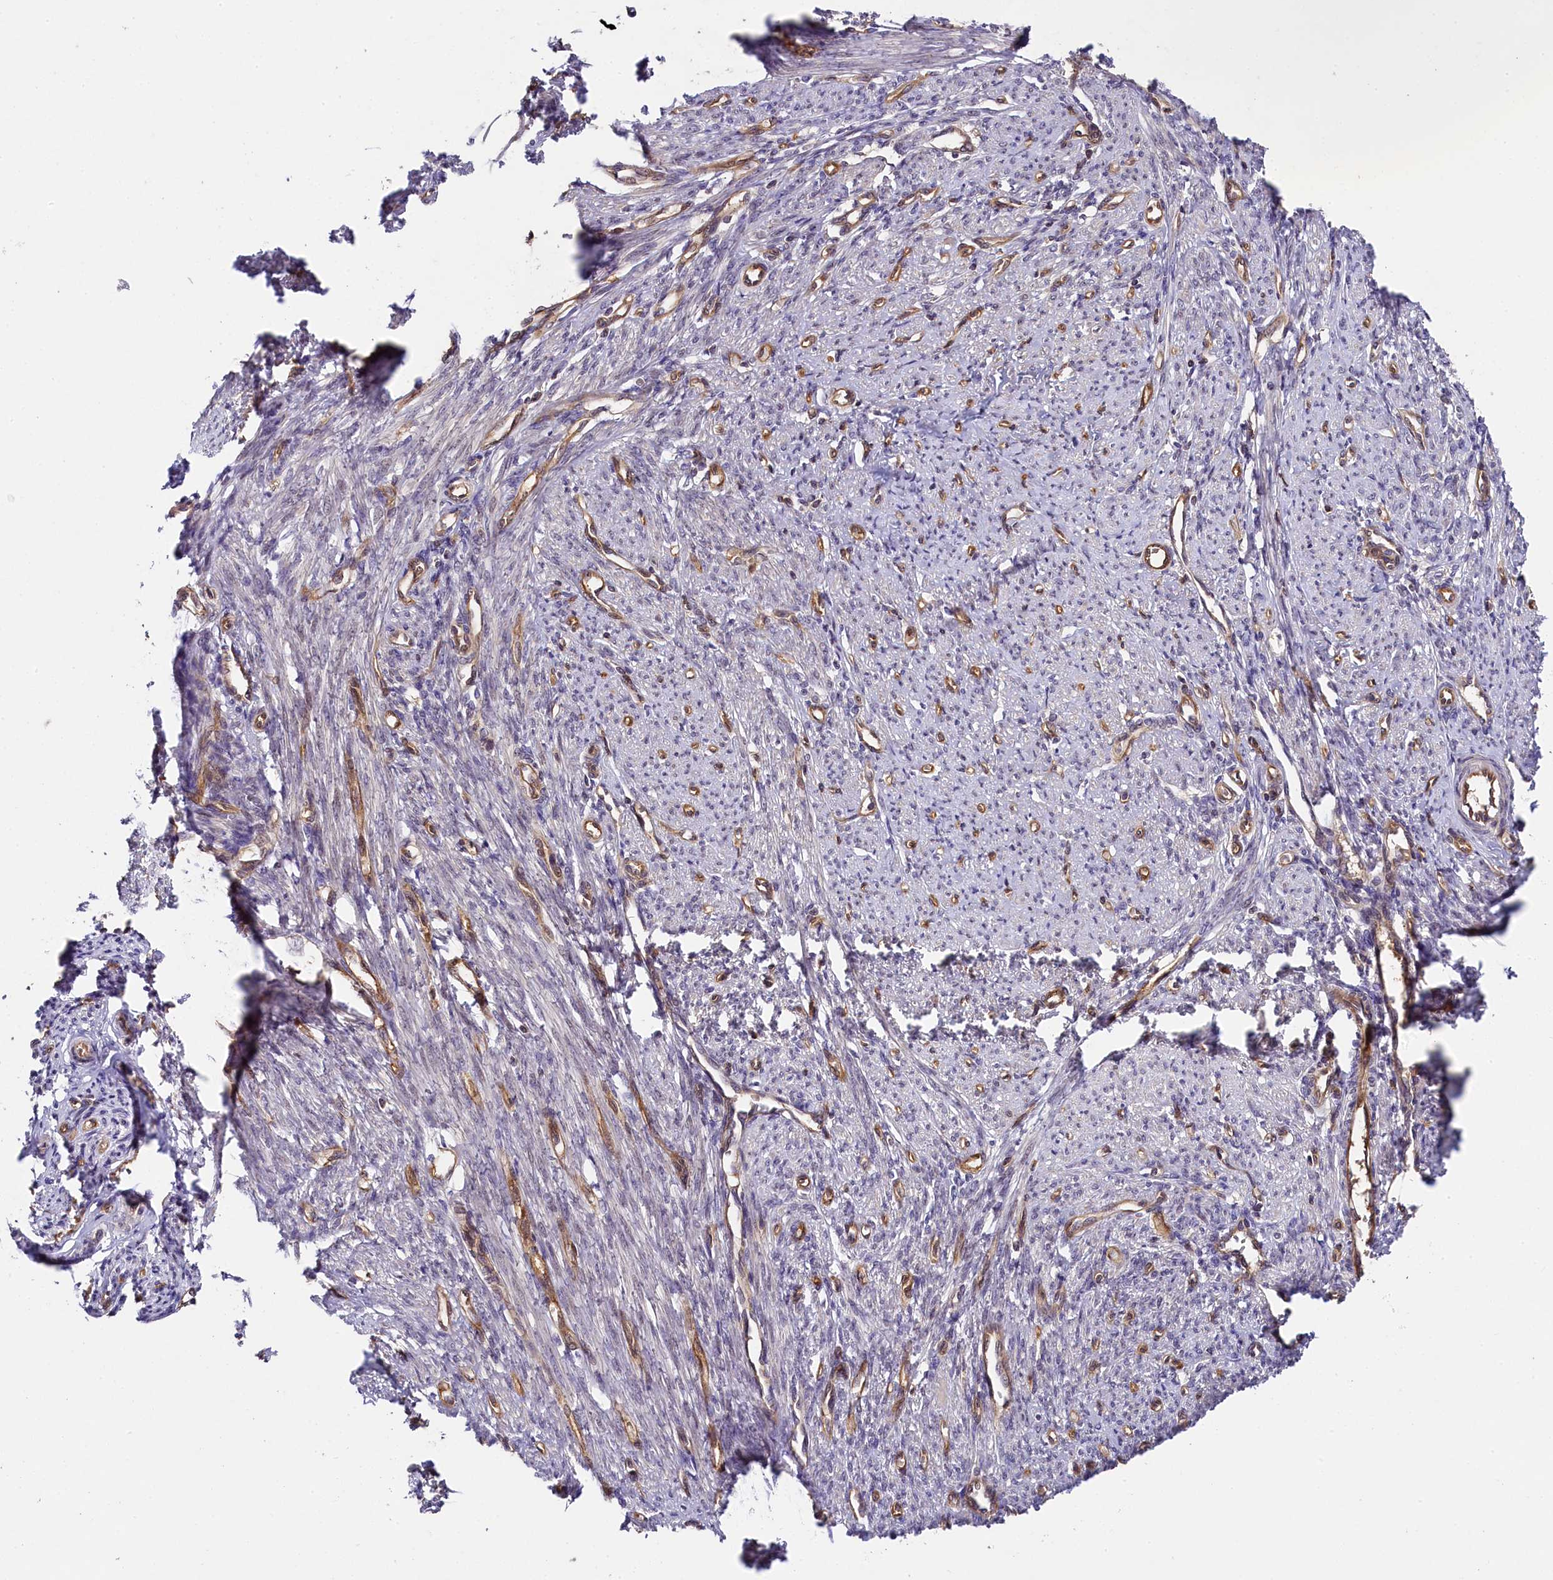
{"staining": {"intensity": "weak", "quantity": "25%-75%", "location": "cytoplasmic/membranous"}, "tissue": "smooth muscle", "cell_type": "Smooth muscle cells", "image_type": "normal", "snomed": [{"axis": "morphology", "description": "Normal tissue, NOS"}, {"axis": "topography", "description": "Smooth muscle"}, {"axis": "topography", "description": "Uterus"}], "caption": "A high-resolution histopathology image shows IHC staining of benign smooth muscle, which reveals weak cytoplasmic/membranous positivity in about 25%-75% of smooth muscle cells.", "gene": "SNRK", "patient": {"sex": "female", "age": 59}}